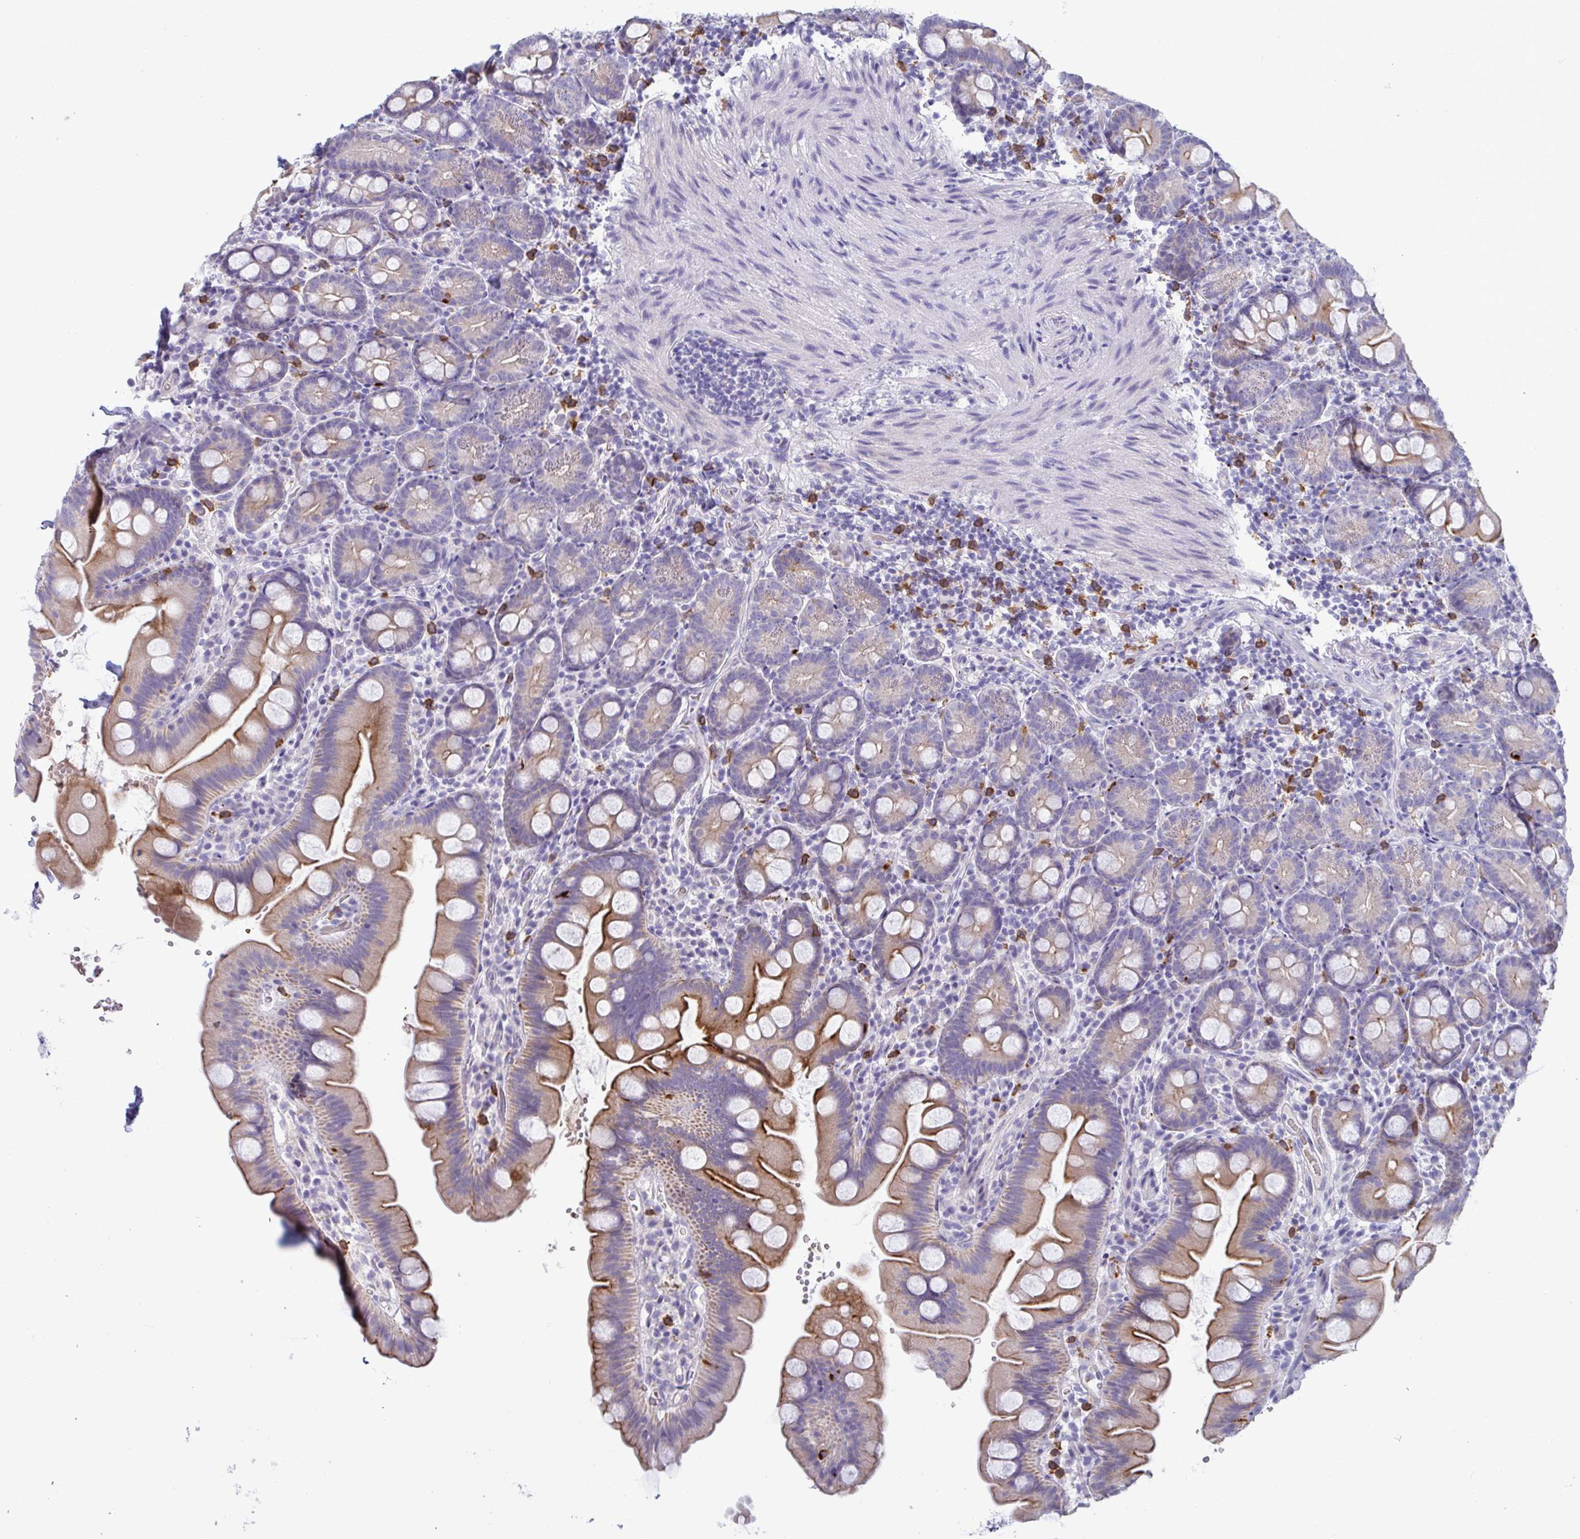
{"staining": {"intensity": "moderate", "quantity": "25%-75%", "location": "cytoplasmic/membranous"}, "tissue": "small intestine", "cell_type": "Glandular cells", "image_type": "normal", "snomed": [{"axis": "morphology", "description": "Normal tissue, NOS"}, {"axis": "topography", "description": "Small intestine"}], "caption": "The histopathology image displays staining of normal small intestine, revealing moderate cytoplasmic/membranous protein expression (brown color) within glandular cells.", "gene": "TAS2R38", "patient": {"sex": "female", "age": 68}}